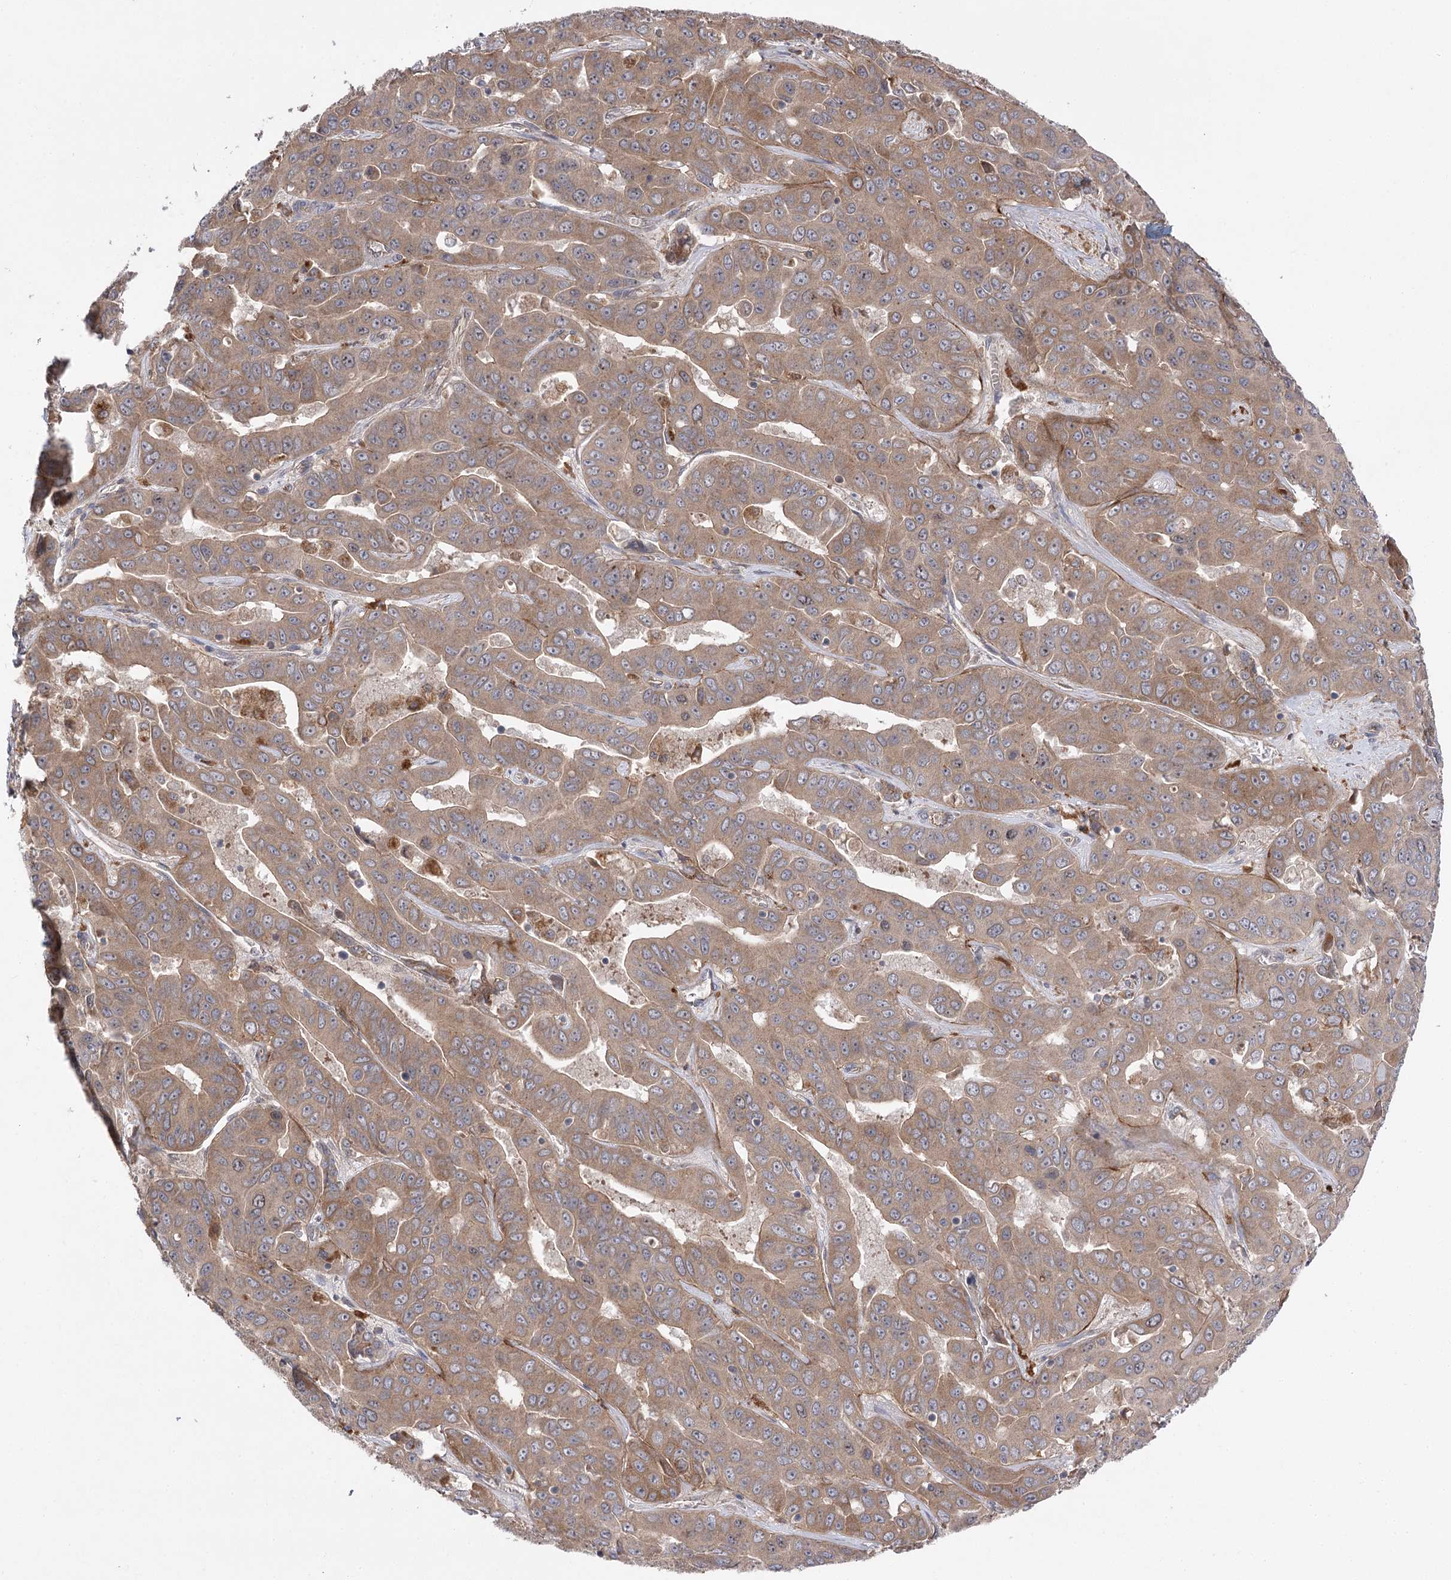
{"staining": {"intensity": "moderate", "quantity": ">75%", "location": "cytoplasmic/membranous"}, "tissue": "liver cancer", "cell_type": "Tumor cells", "image_type": "cancer", "snomed": [{"axis": "morphology", "description": "Cholangiocarcinoma"}, {"axis": "topography", "description": "Liver"}], "caption": "This is a photomicrograph of immunohistochemistry staining of liver cancer, which shows moderate expression in the cytoplasmic/membranous of tumor cells.", "gene": "BCR", "patient": {"sex": "female", "age": 52}}